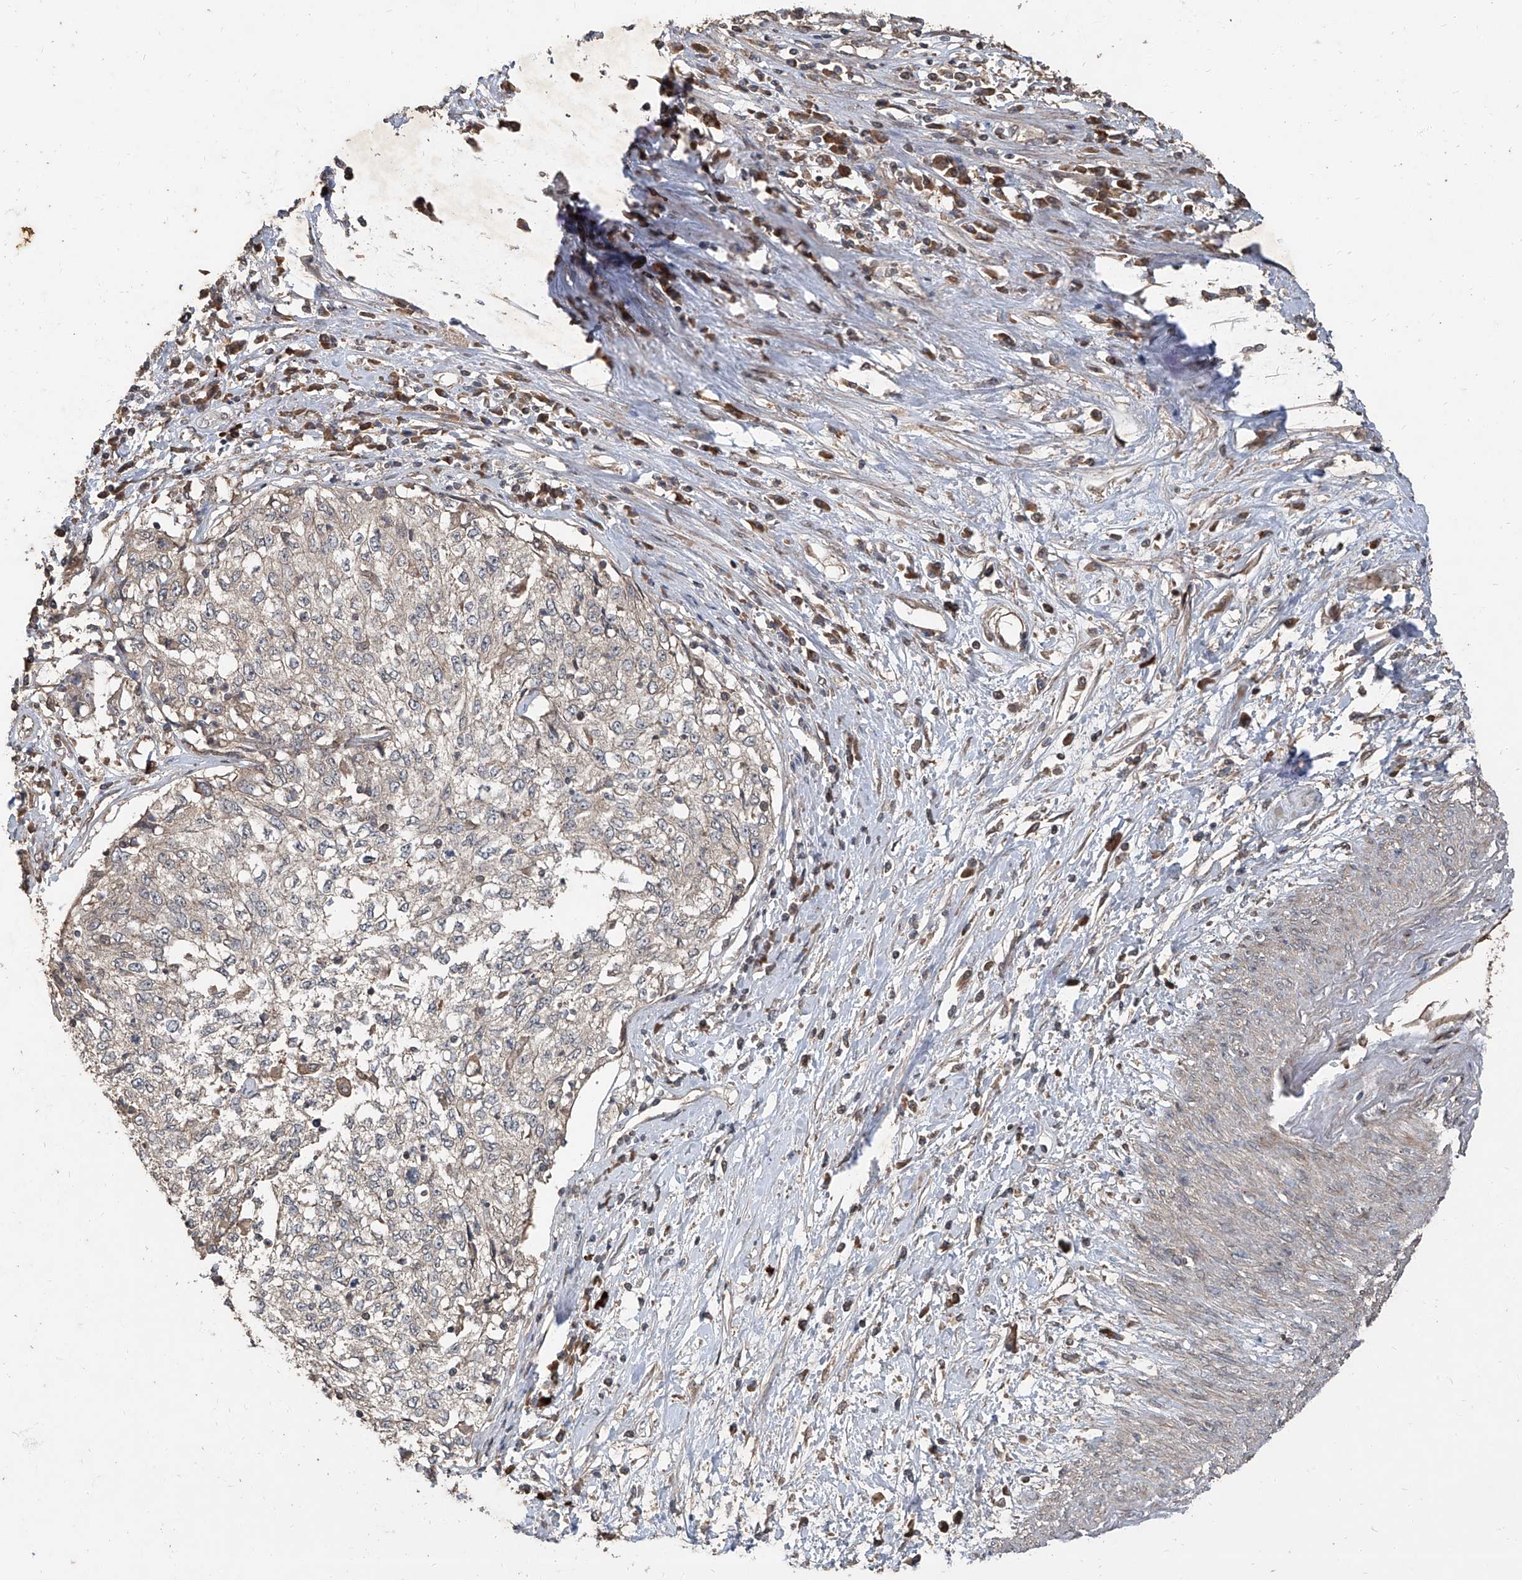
{"staining": {"intensity": "negative", "quantity": "none", "location": "none"}, "tissue": "cervical cancer", "cell_type": "Tumor cells", "image_type": "cancer", "snomed": [{"axis": "morphology", "description": "Squamous cell carcinoma, NOS"}, {"axis": "topography", "description": "Cervix"}], "caption": "There is no significant staining in tumor cells of cervical cancer.", "gene": "CCN1", "patient": {"sex": "female", "age": 57}}